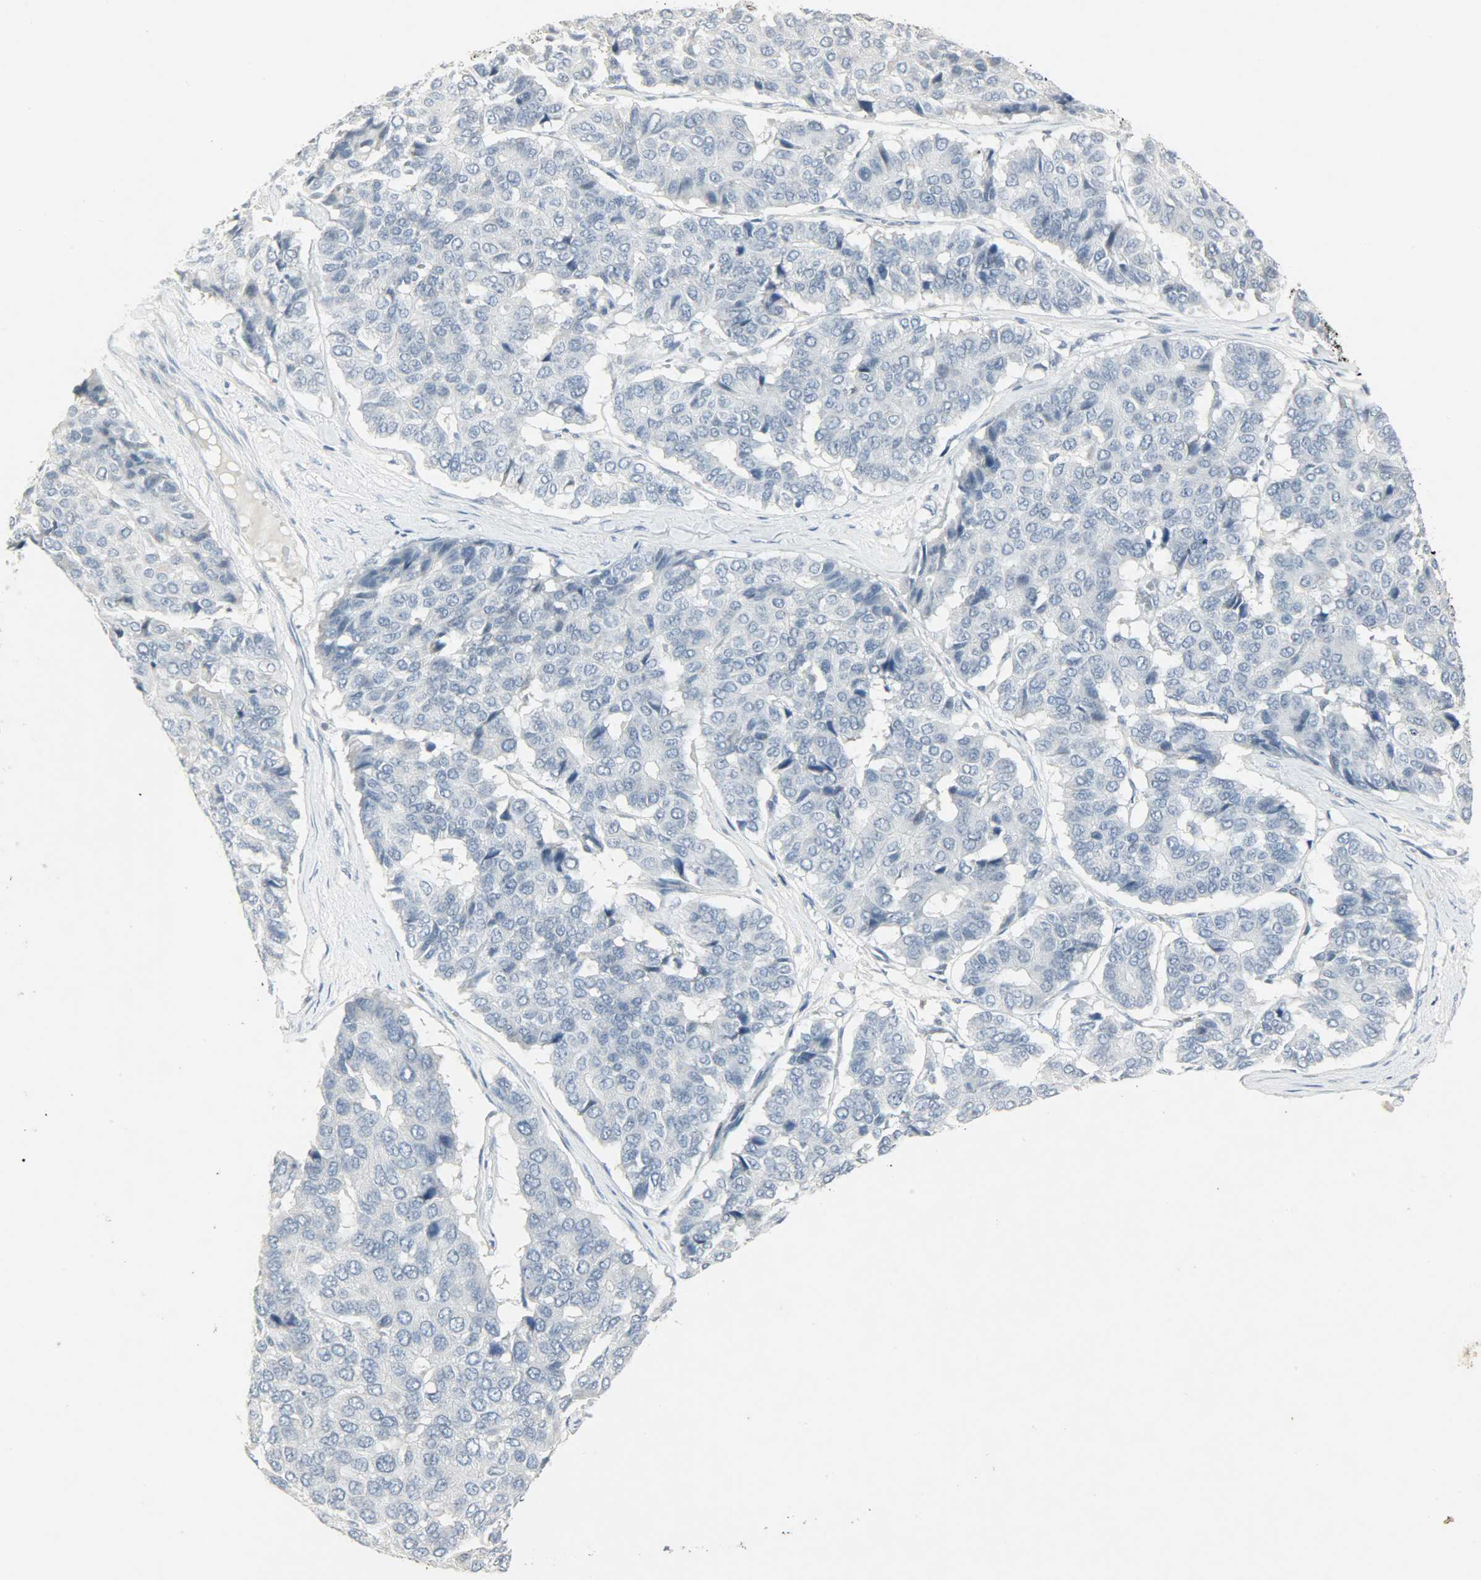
{"staining": {"intensity": "negative", "quantity": "none", "location": "none"}, "tissue": "pancreatic cancer", "cell_type": "Tumor cells", "image_type": "cancer", "snomed": [{"axis": "morphology", "description": "Adenocarcinoma, NOS"}, {"axis": "topography", "description": "Pancreas"}], "caption": "Micrograph shows no protein expression in tumor cells of pancreatic cancer tissue.", "gene": "CAMK4", "patient": {"sex": "male", "age": 50}}